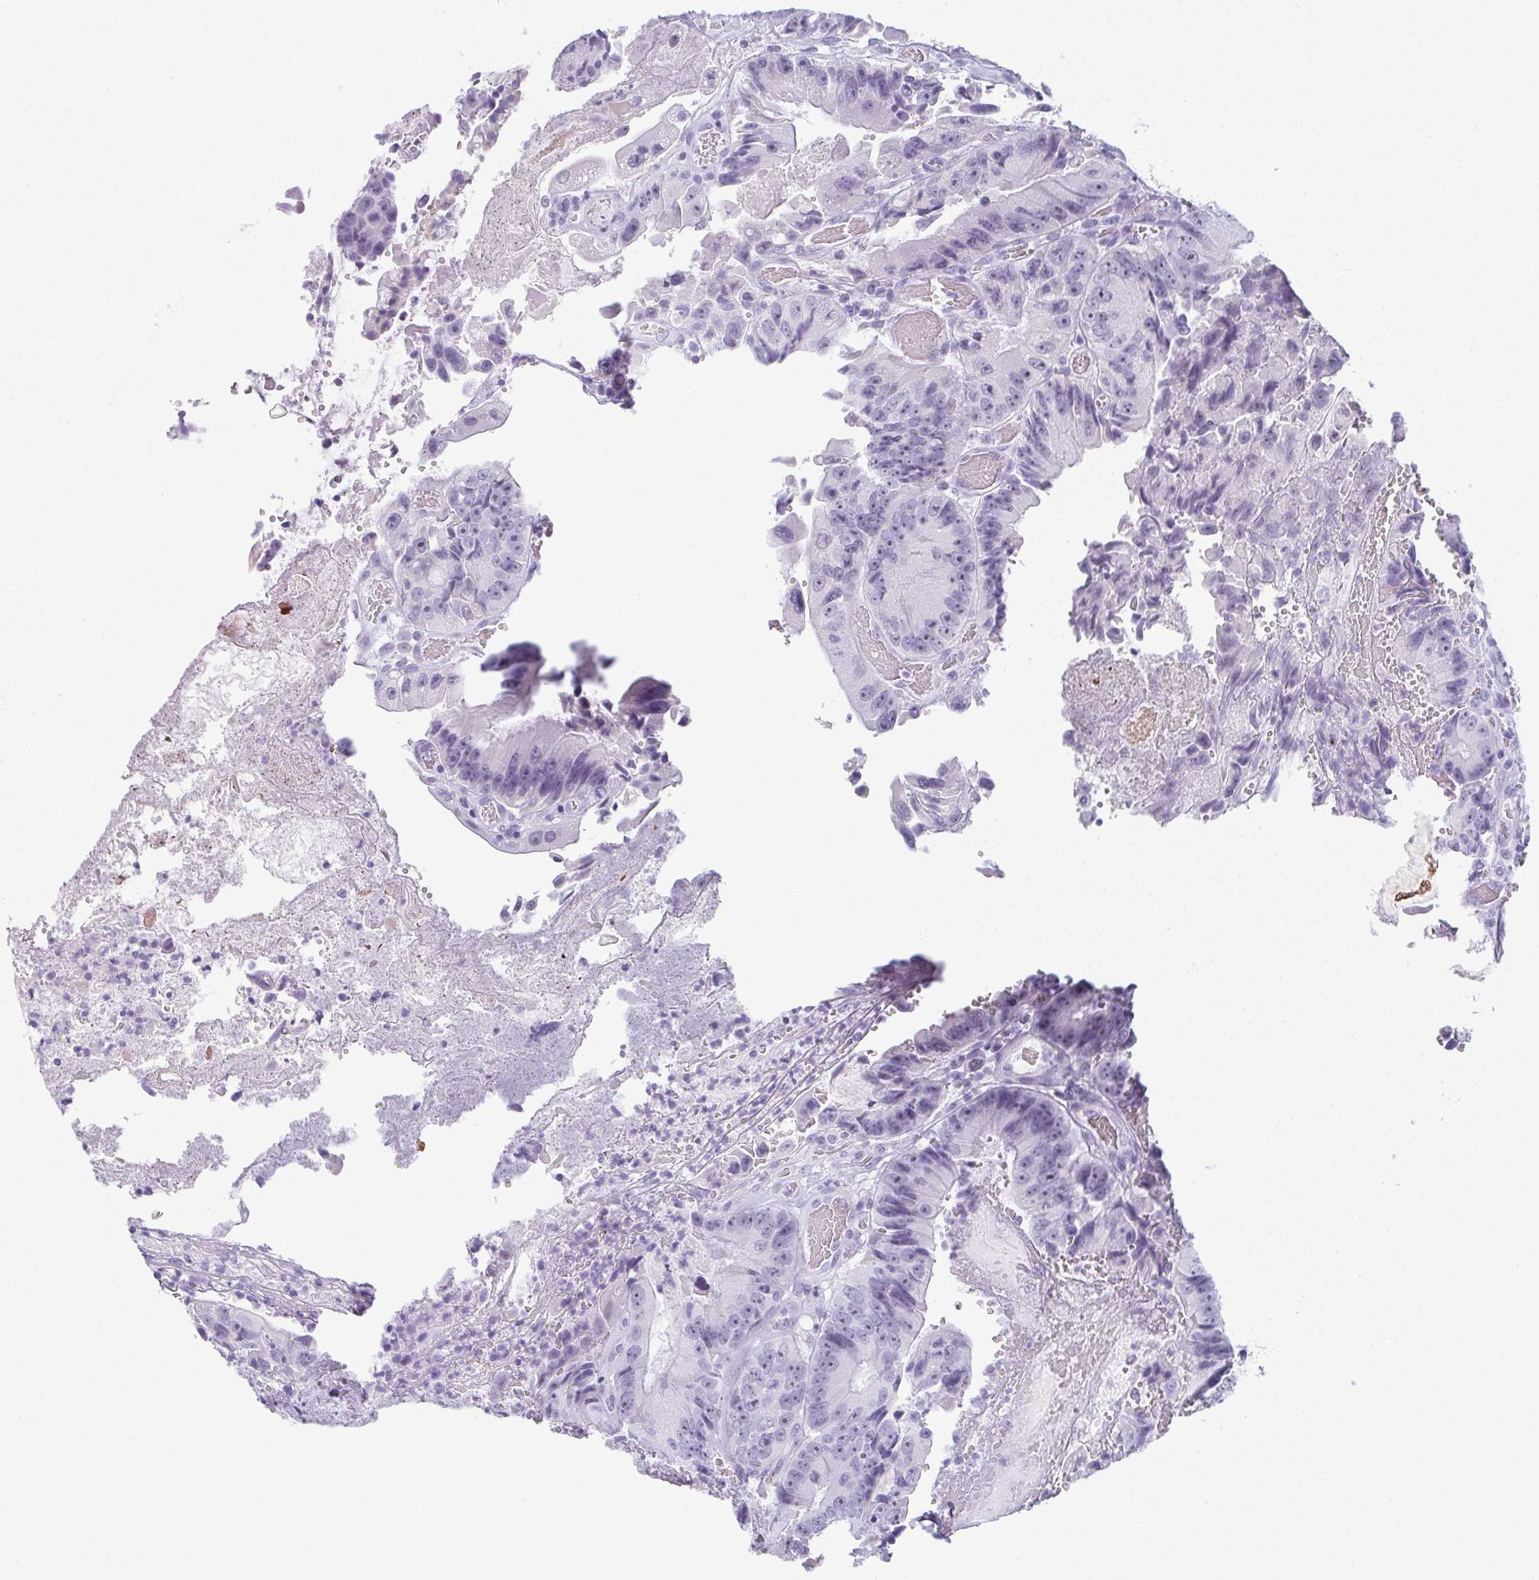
{"staining": {"intensity": "negative", "quantity": "none", "location": "none"}, "tissue": "colorectal cancer", "cell_type": "Tumor cells", "image_type": "cancer", "snomed": [{"axis": "morphology", "description": "Adenocarcinoma, NOS"}, {"axis": "topography", "description": "Colon"}], "caption": "This is an immunohistochemistry histopathology image of colorectal adenocarcinoma. There is no positivity in tumor cells.", "gene": "MOBP", "patient": {"sex": "female", "age": 86}}